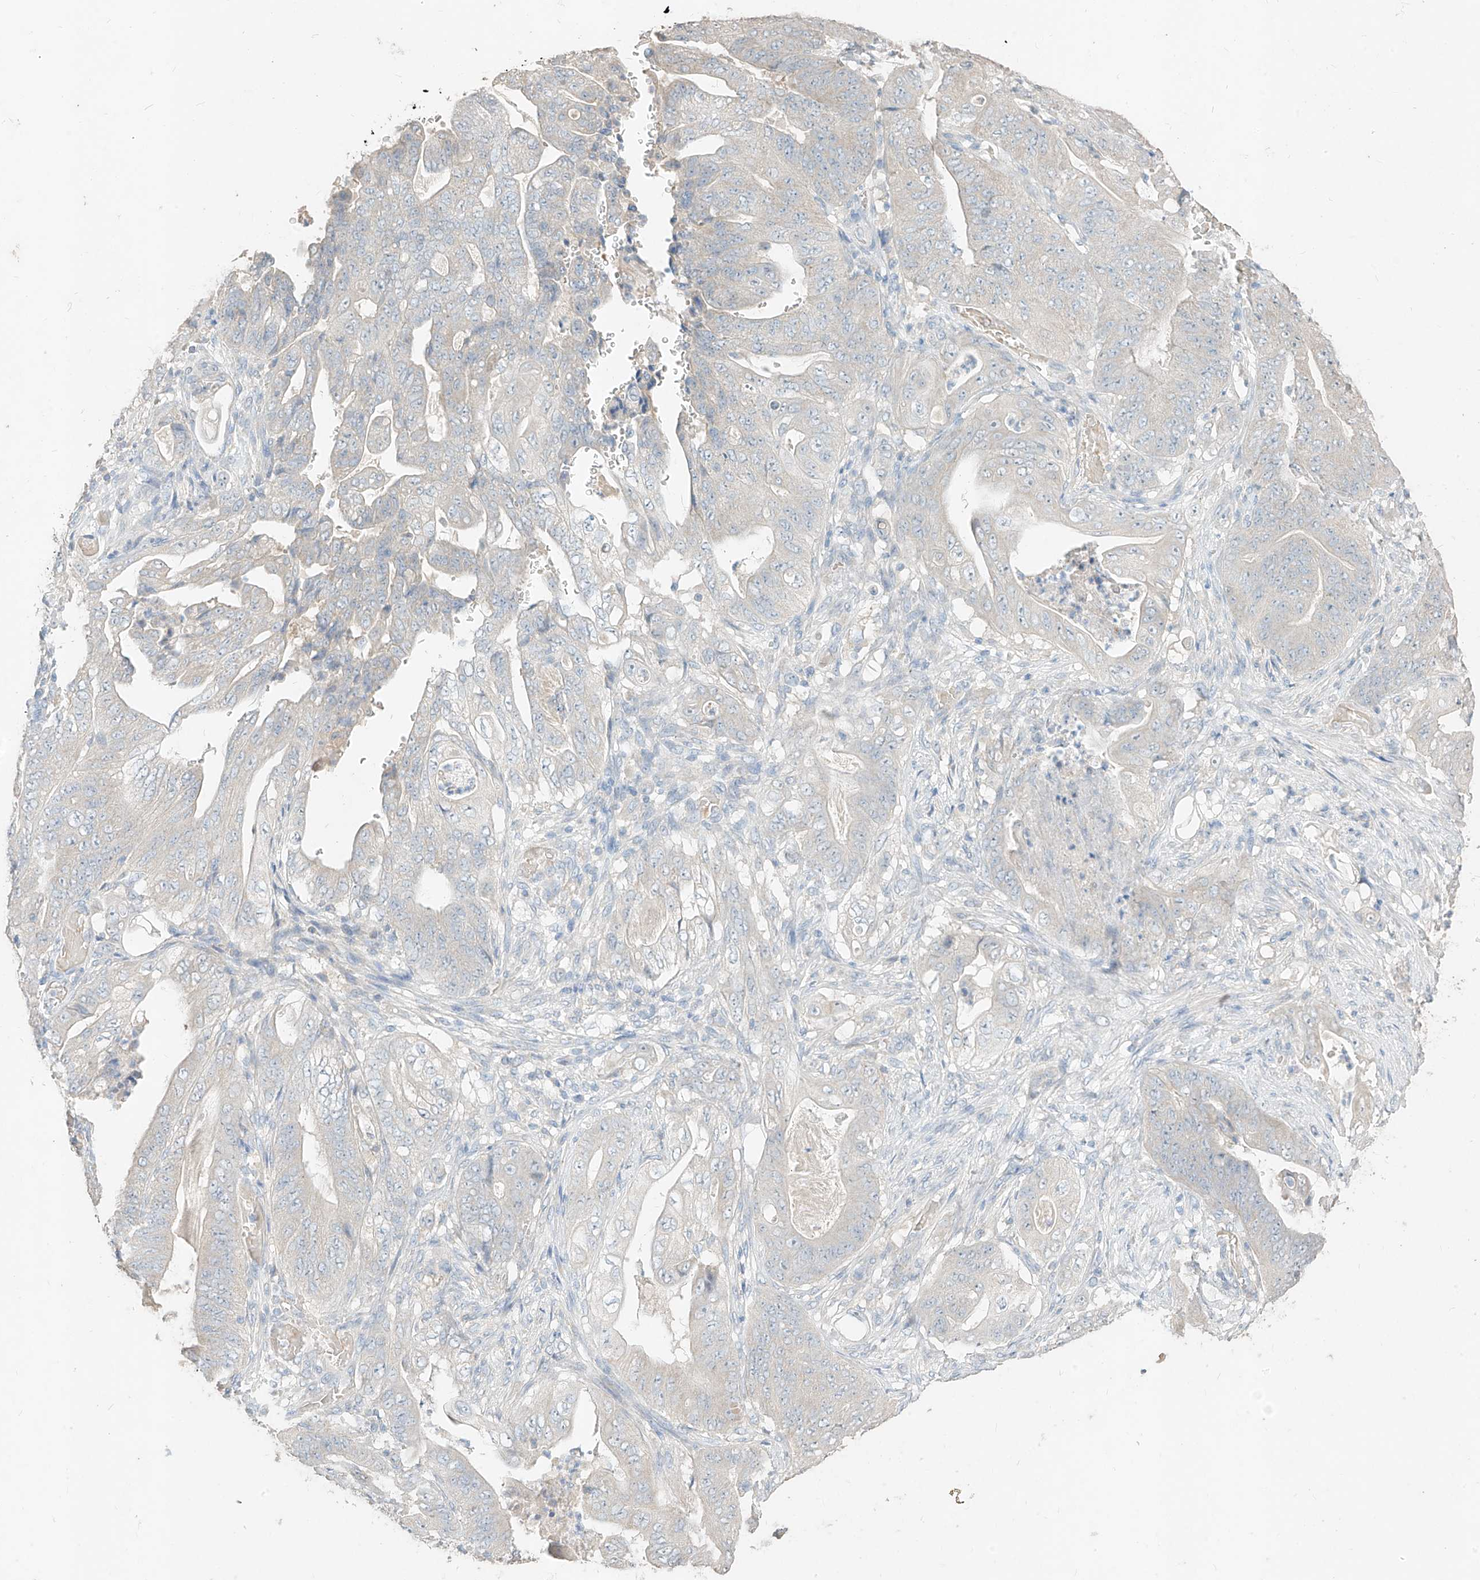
{"staining": {"intensity": "negative", "quantity": "none", "location": "none"}, "tissue": "stomach cancer", "cell_type": "Tumor cells", "image_type": "cancer", "snomed": [{"axis": "morphology", "description": "Adenocarcinoma, NOS"}, {"axis": "topography", "description": "Stomach"}], "caption": "Stomach cancer was stained to show a protein in brown. There is no significant staining in tumor cells. (Brightfield microscopy of DAB immunohistochemistry at high magnification).", "gene": "ZZEF1", "patient": {"sex": "female", "age": 73}}